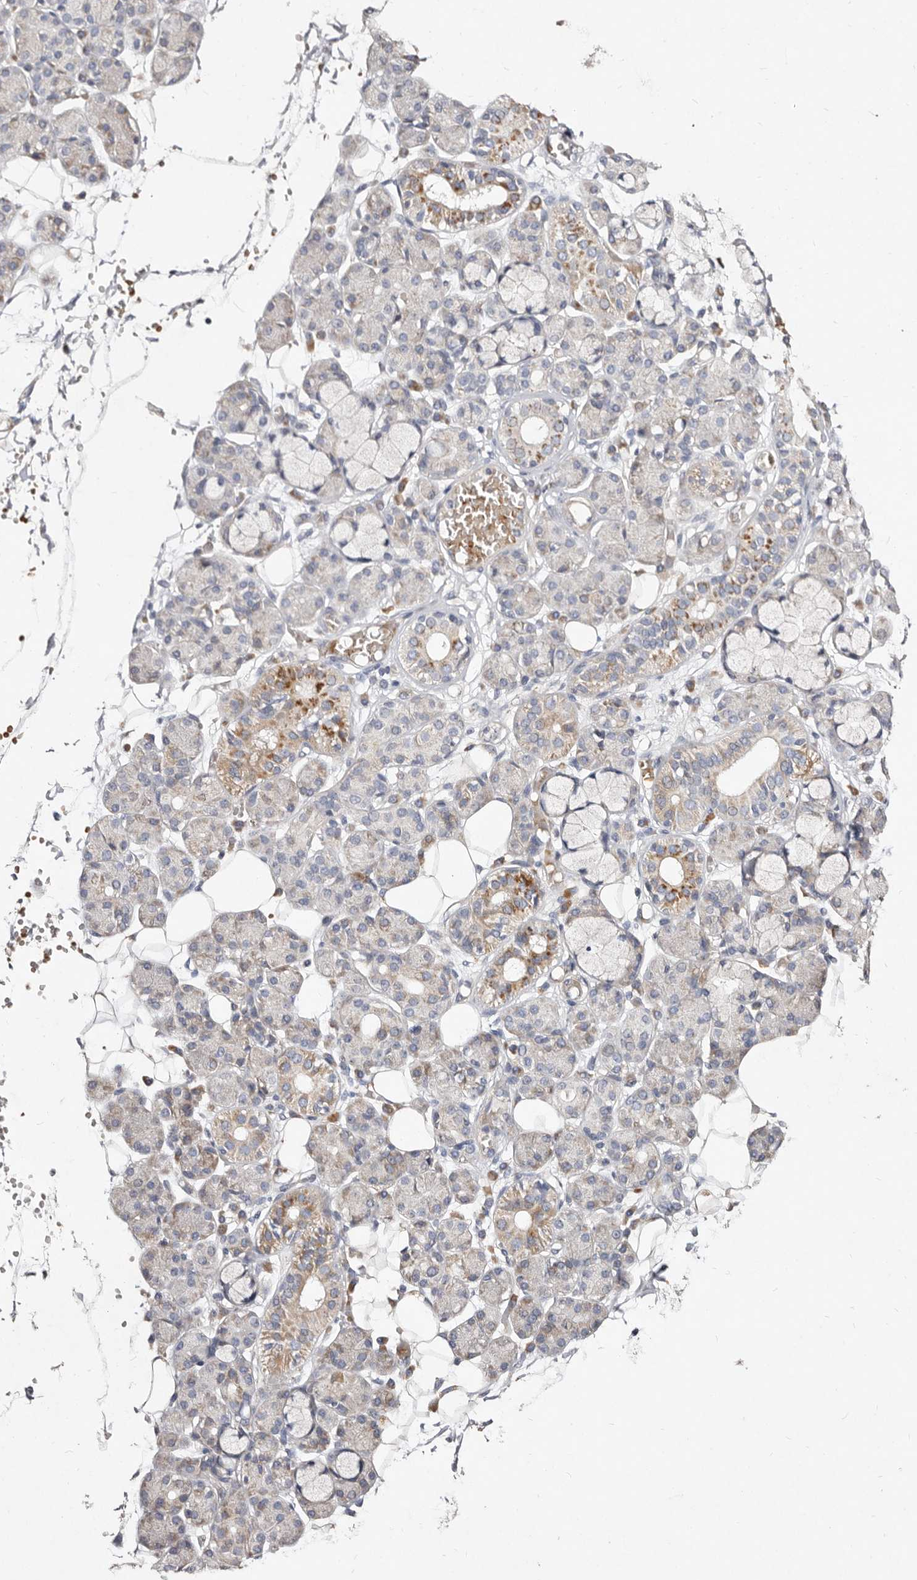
{"staining": {"intensity": "moderate", "quantity": "<25%", "location": "cytoplasmic/membranous"}, "tissue": "salivary gland", "cell_type": "Glandular cells", "image_type": "normal", "snomed": [{"axis": "morphology", "description": "Normal tissue, NOS"}, {"axis": "topography", "description": "Salivary gland"}], "caption": "Benign salivary gland was stained to show a protein in brown. There is low levels of moderate cytoplasmic/membranous positivity in about <25% of glandular cells. Immunohistochemistry (ihc) stains the protein in brown and the nuclei are stained blue.", "gene": "SLC25A20", "patient": {"sex": "male", "age": 63}}